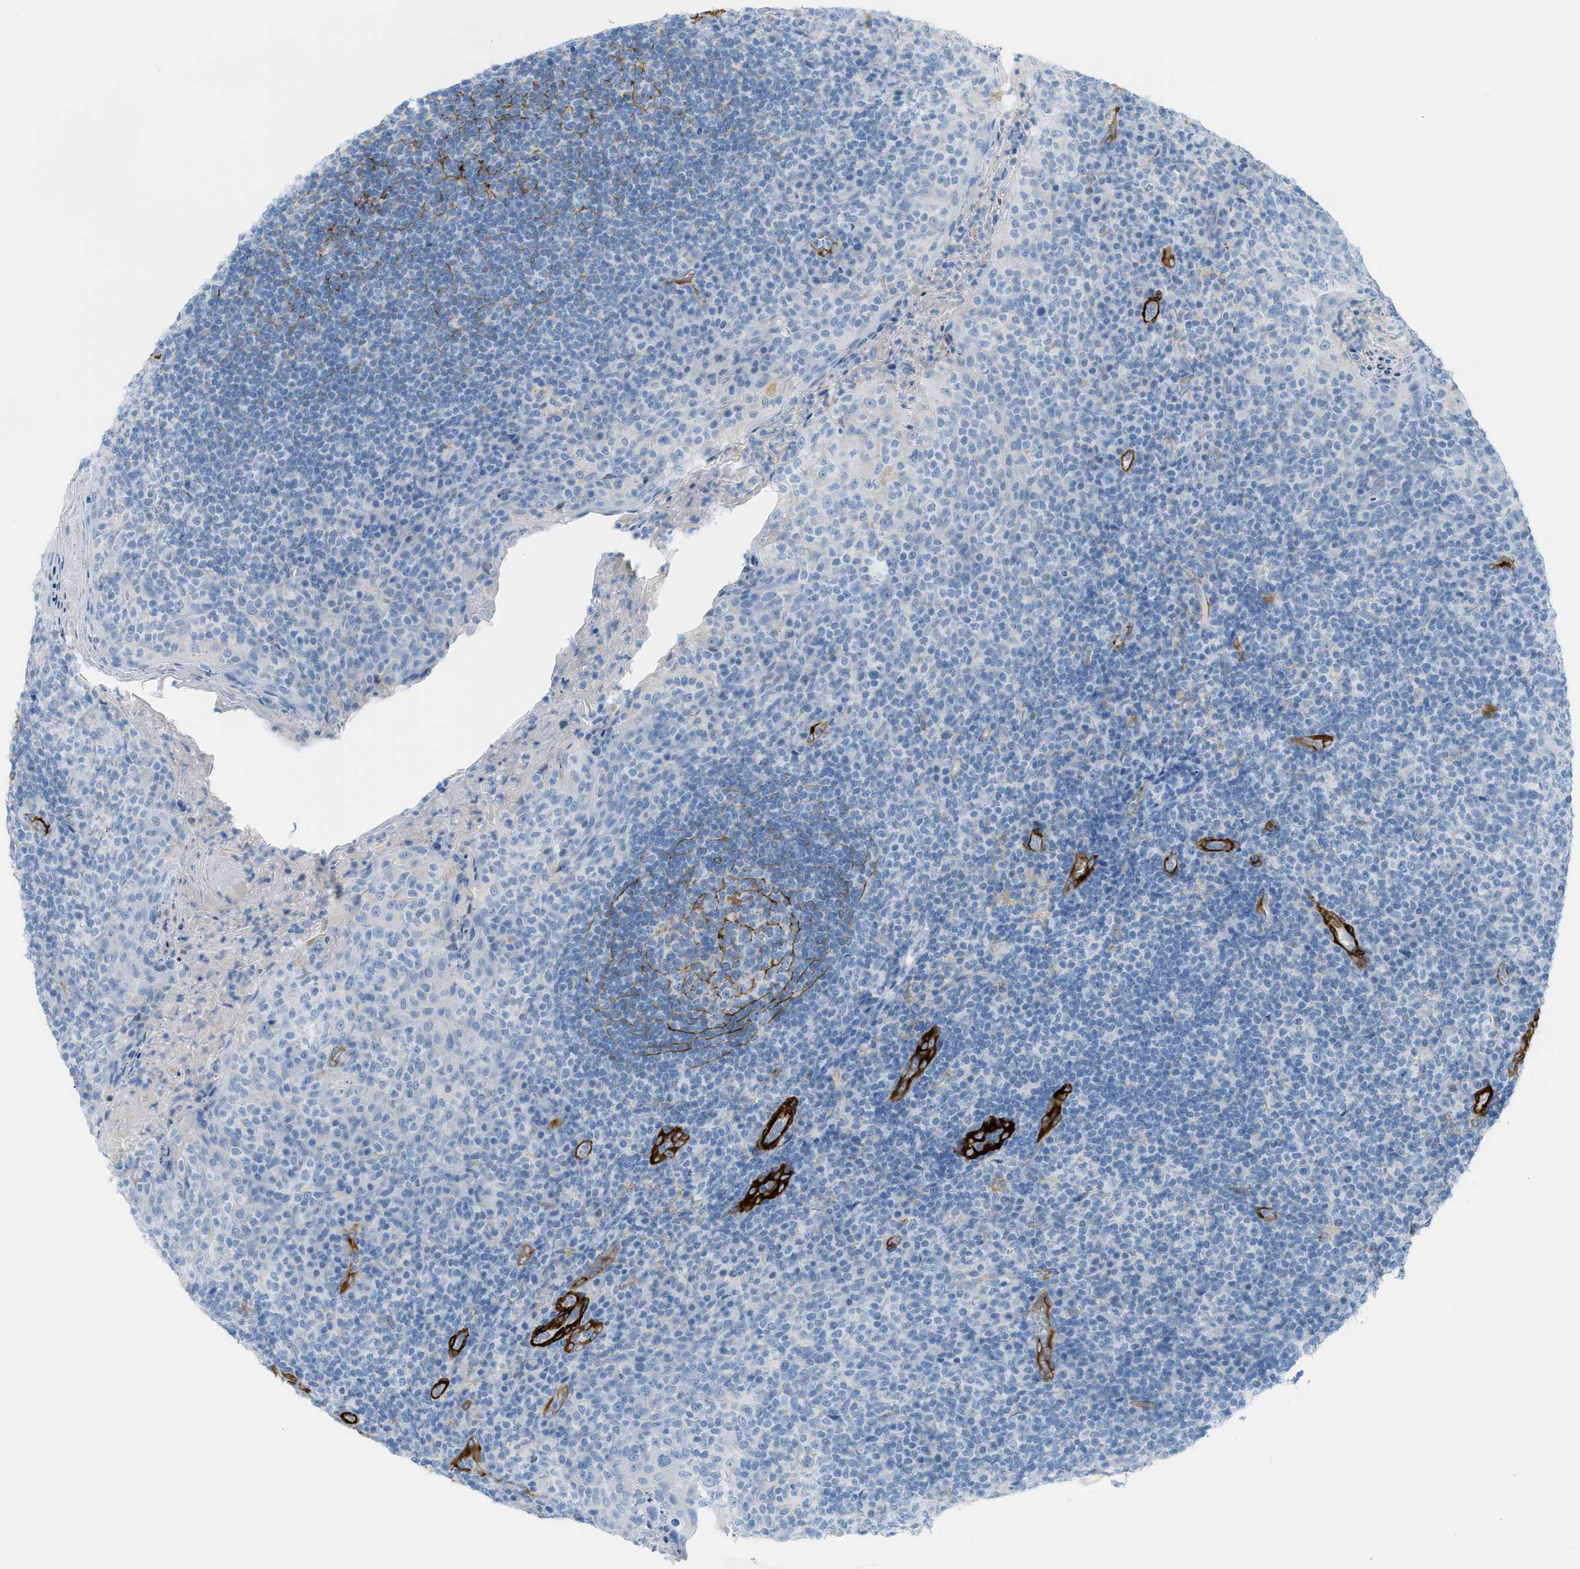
{"staining": {"intensity": "negative", "quantity": "none", "location": "none"}, "tissue": "tonsil", "cell_type": "Germinal center cells", "image_type": "normal", "snomed": [{"axis": "morphology", "description": "Normal tissue, NOS"}, {"axis": "topography", "description": "Tonsil"}], "caption": "Tonsil stained for a protein using immunohistochemistry exhibits no positivity germinal center cells.", "gene": "MYH11", "patient": {"sex": "male", "age": 17}}